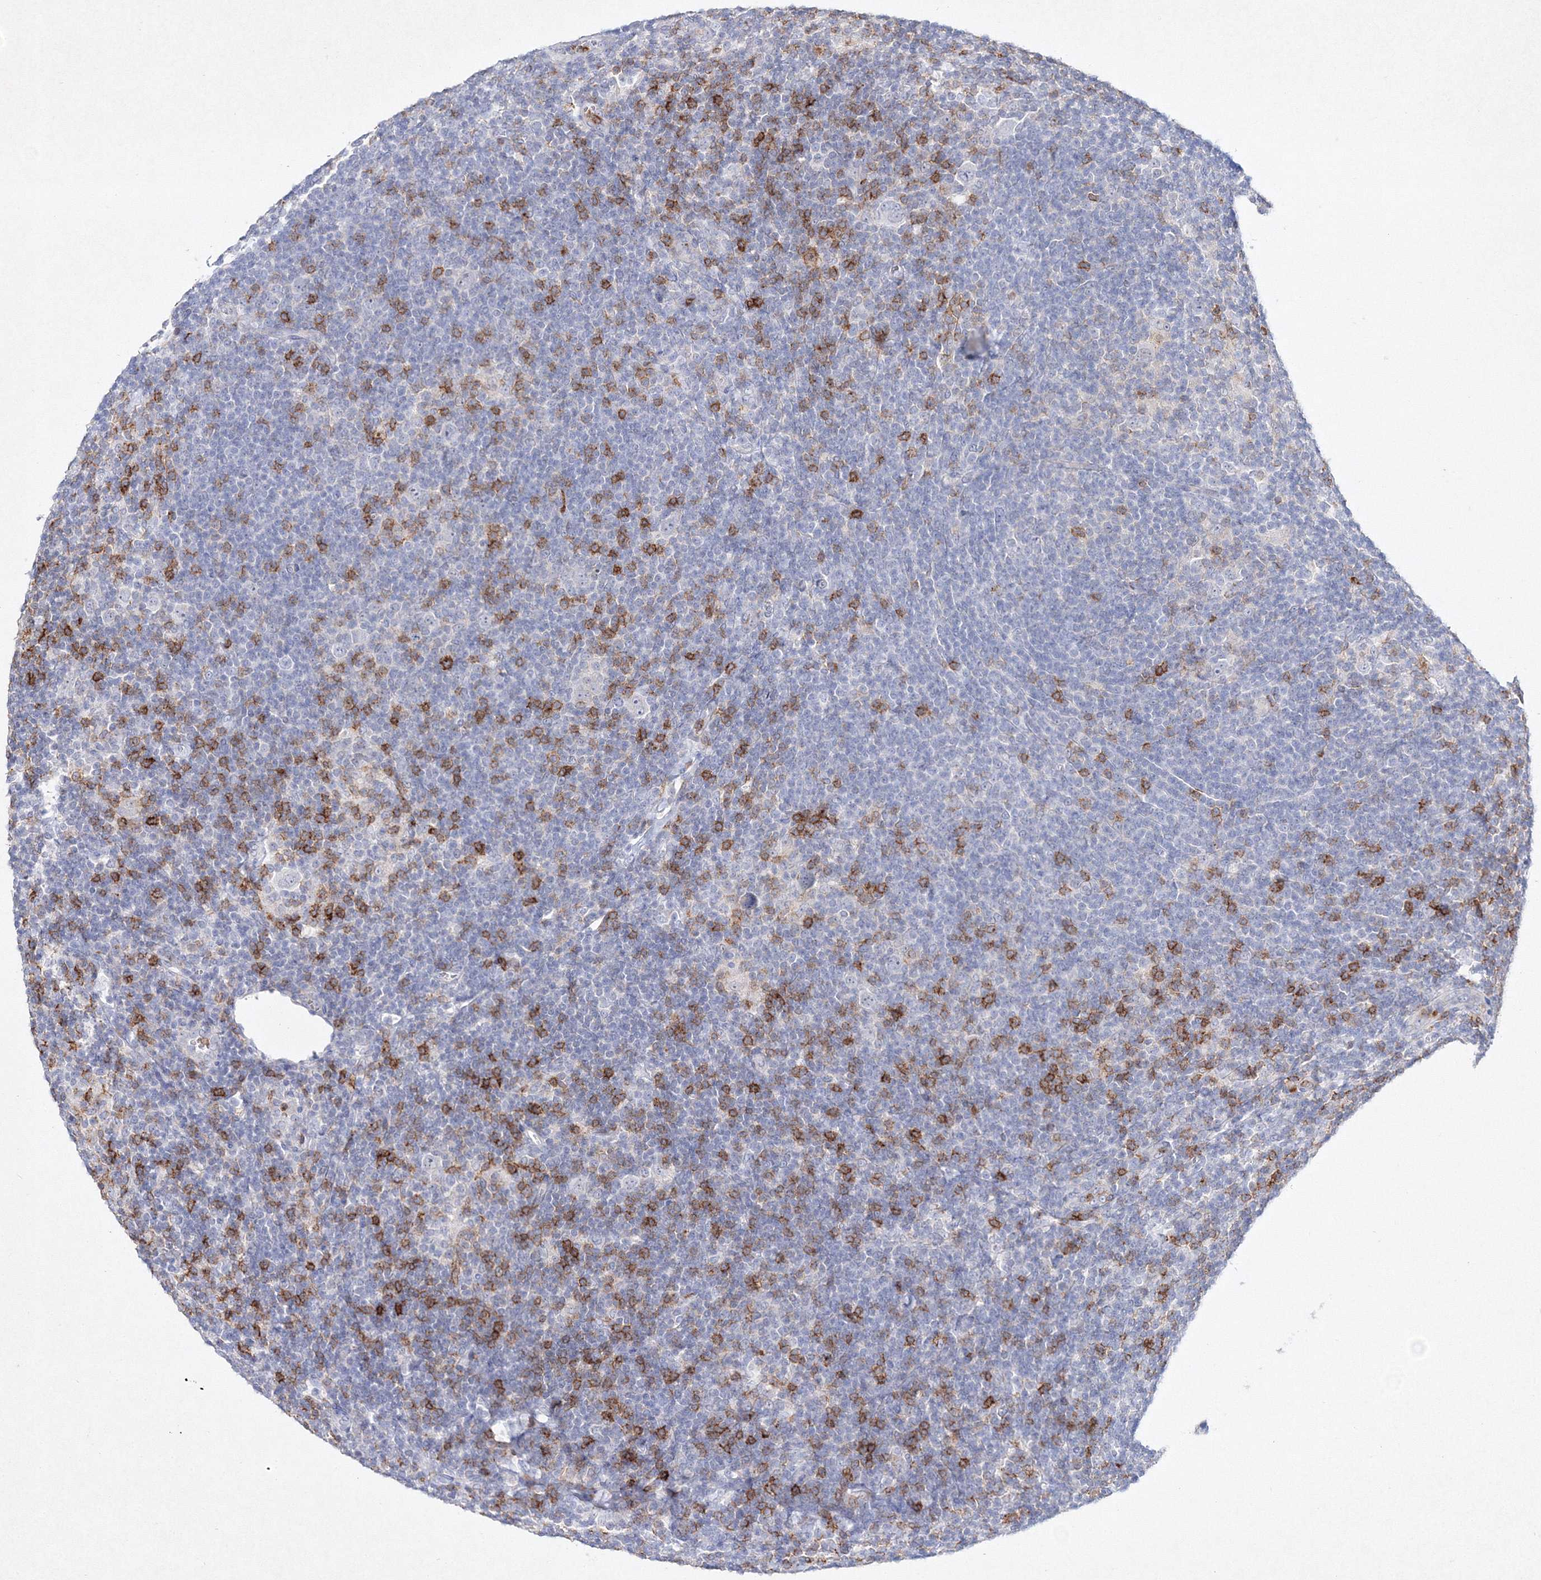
{"staining": {"intensity": "negative", "quantity": "none", "location": "none"}, "tissue": "lymphoma", "cell_type": "Tumor cells", "image_type": "cancer", "snomed": [{"axis": "morphology", "description": "Hodgkin's disease, NOS"}, {"axis": "topography", "description": "Lymph node"}], "caption": "Immunohistochemistry (IHC) of human lymphoma shows no staining in tumor cells. Nuclei are stained in blue.", "gene": "HCST", "patient": {"sex": "female", "age": 57}}